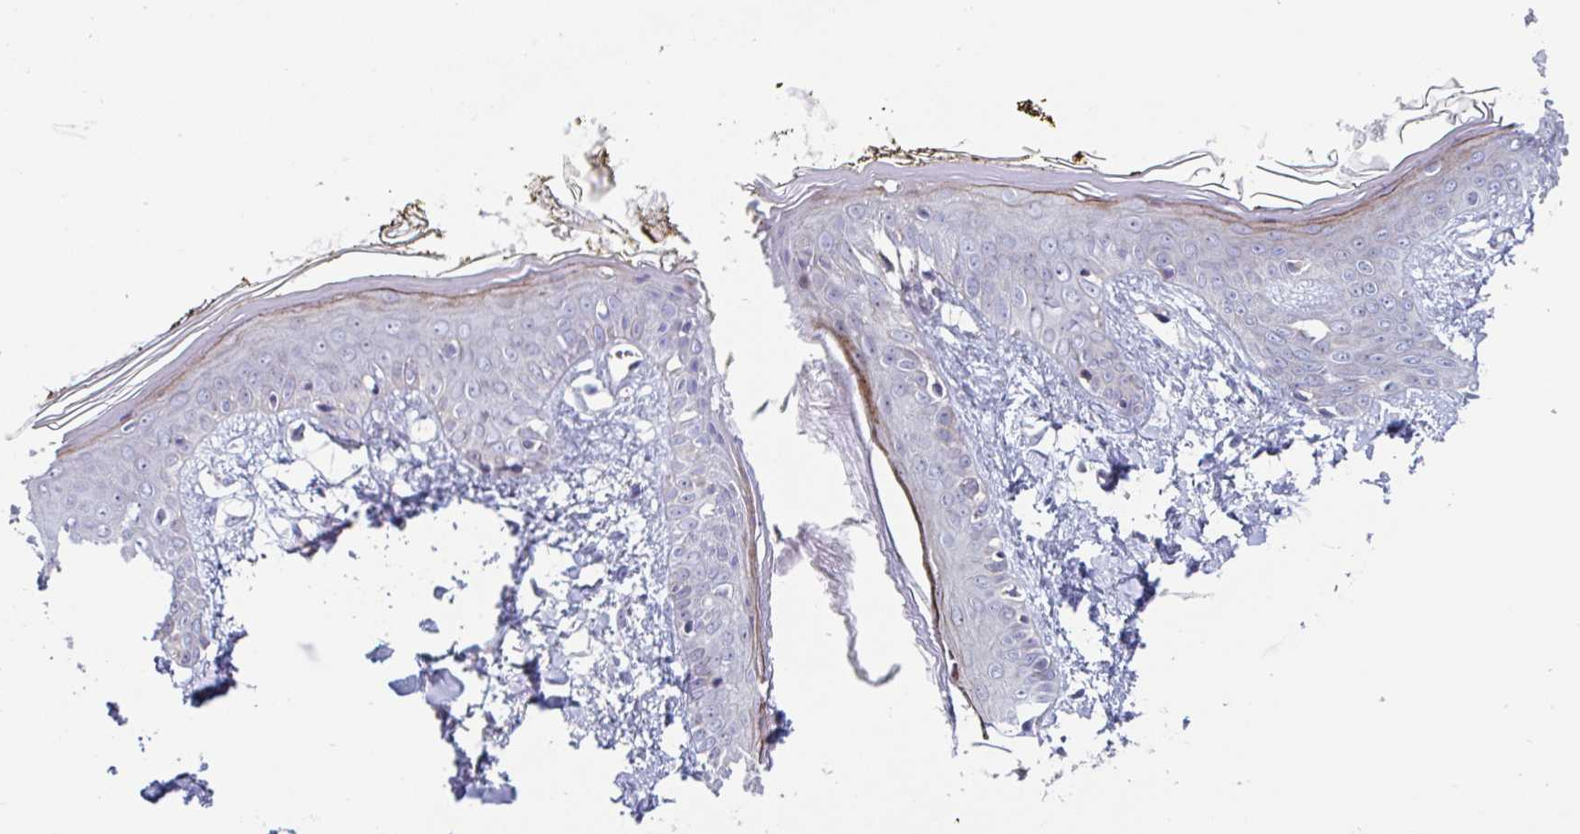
{"staining": {"intensity": "negative", "quantity": "none", "location": "none"}, "tissue": "skin", "cell_type": "Fibroblasts", "image_type": "normal", "snomed": [{"axis": "morphology", "description": "Normal tissue, NOS"}, {"axis": "topography", "description": "Skin"}], "caption": "DAB (3,3'-diaminobenzidine) immunohistochemical staining of normal skin exhibits no significant staining in fibroblasts.", "gene": "DUXA", "patient": {"sex": "female", "age": 34}}